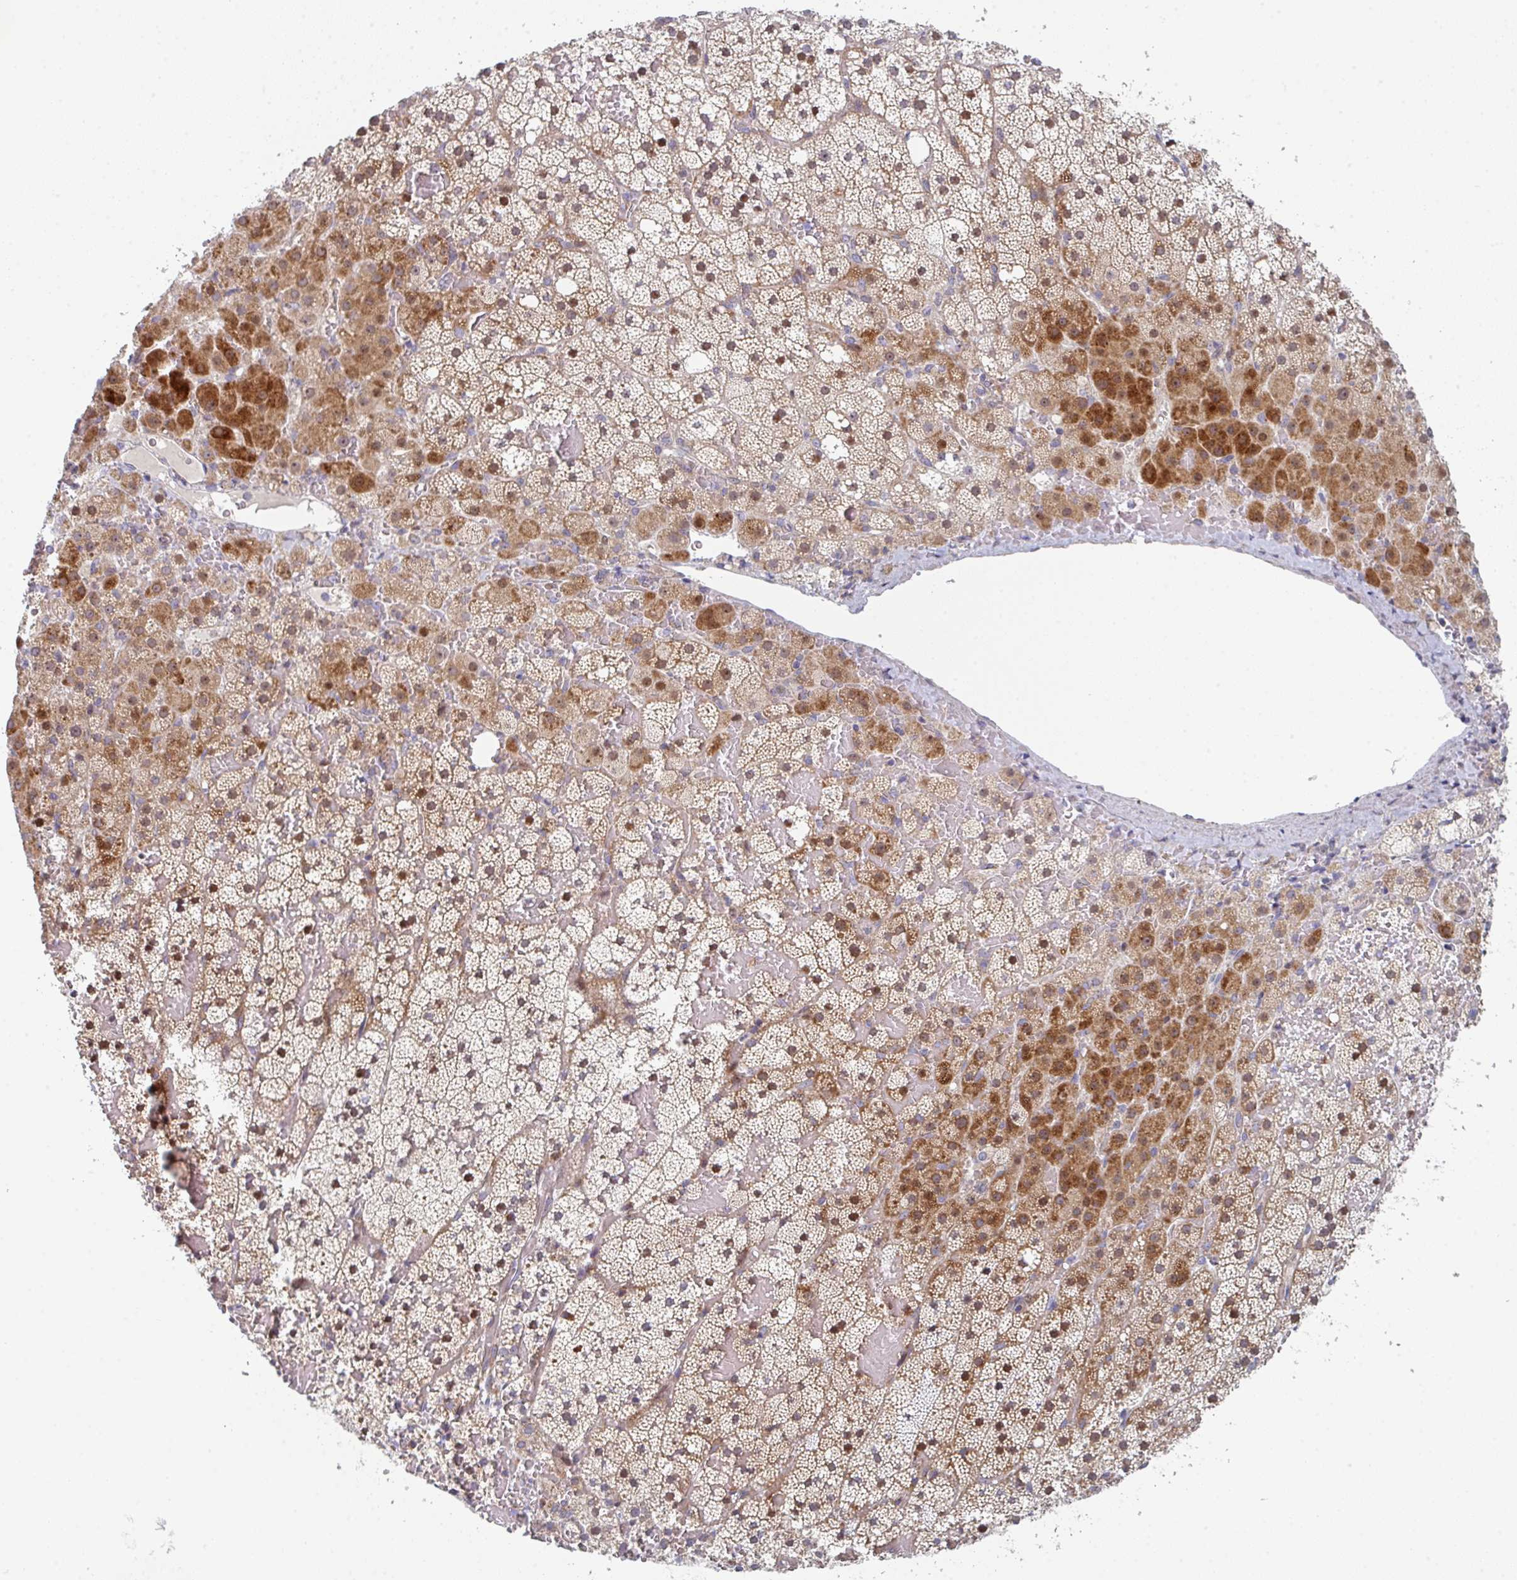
{"staining": {"intensity": "strong", "quantity": "25%-75%", "location": "cytoplasmic/membranous,nuclear"}, "tissue": "adrenal gland", "cell_type": "Glandular cells", "image_type": "normal", "snomed": [{"axis": "morphology", "description": "Normal tissue, NOS"}, {"axis": "topography", "description": "Adrenal gland"}], "caption": "The image exhibits staining of normal adrenal gland, revealing strong cytoplasmic/membranous,nuclear protein positivity (brown color) within glandular cells. (Stains: DAB (3,3'-diaminobenzidine) in brown, nuclei in blue, Microscopy: brightfield microscopy at high magnification).", "gene": "ZNF644", "patient": {"sex": "male", "age": 53}}